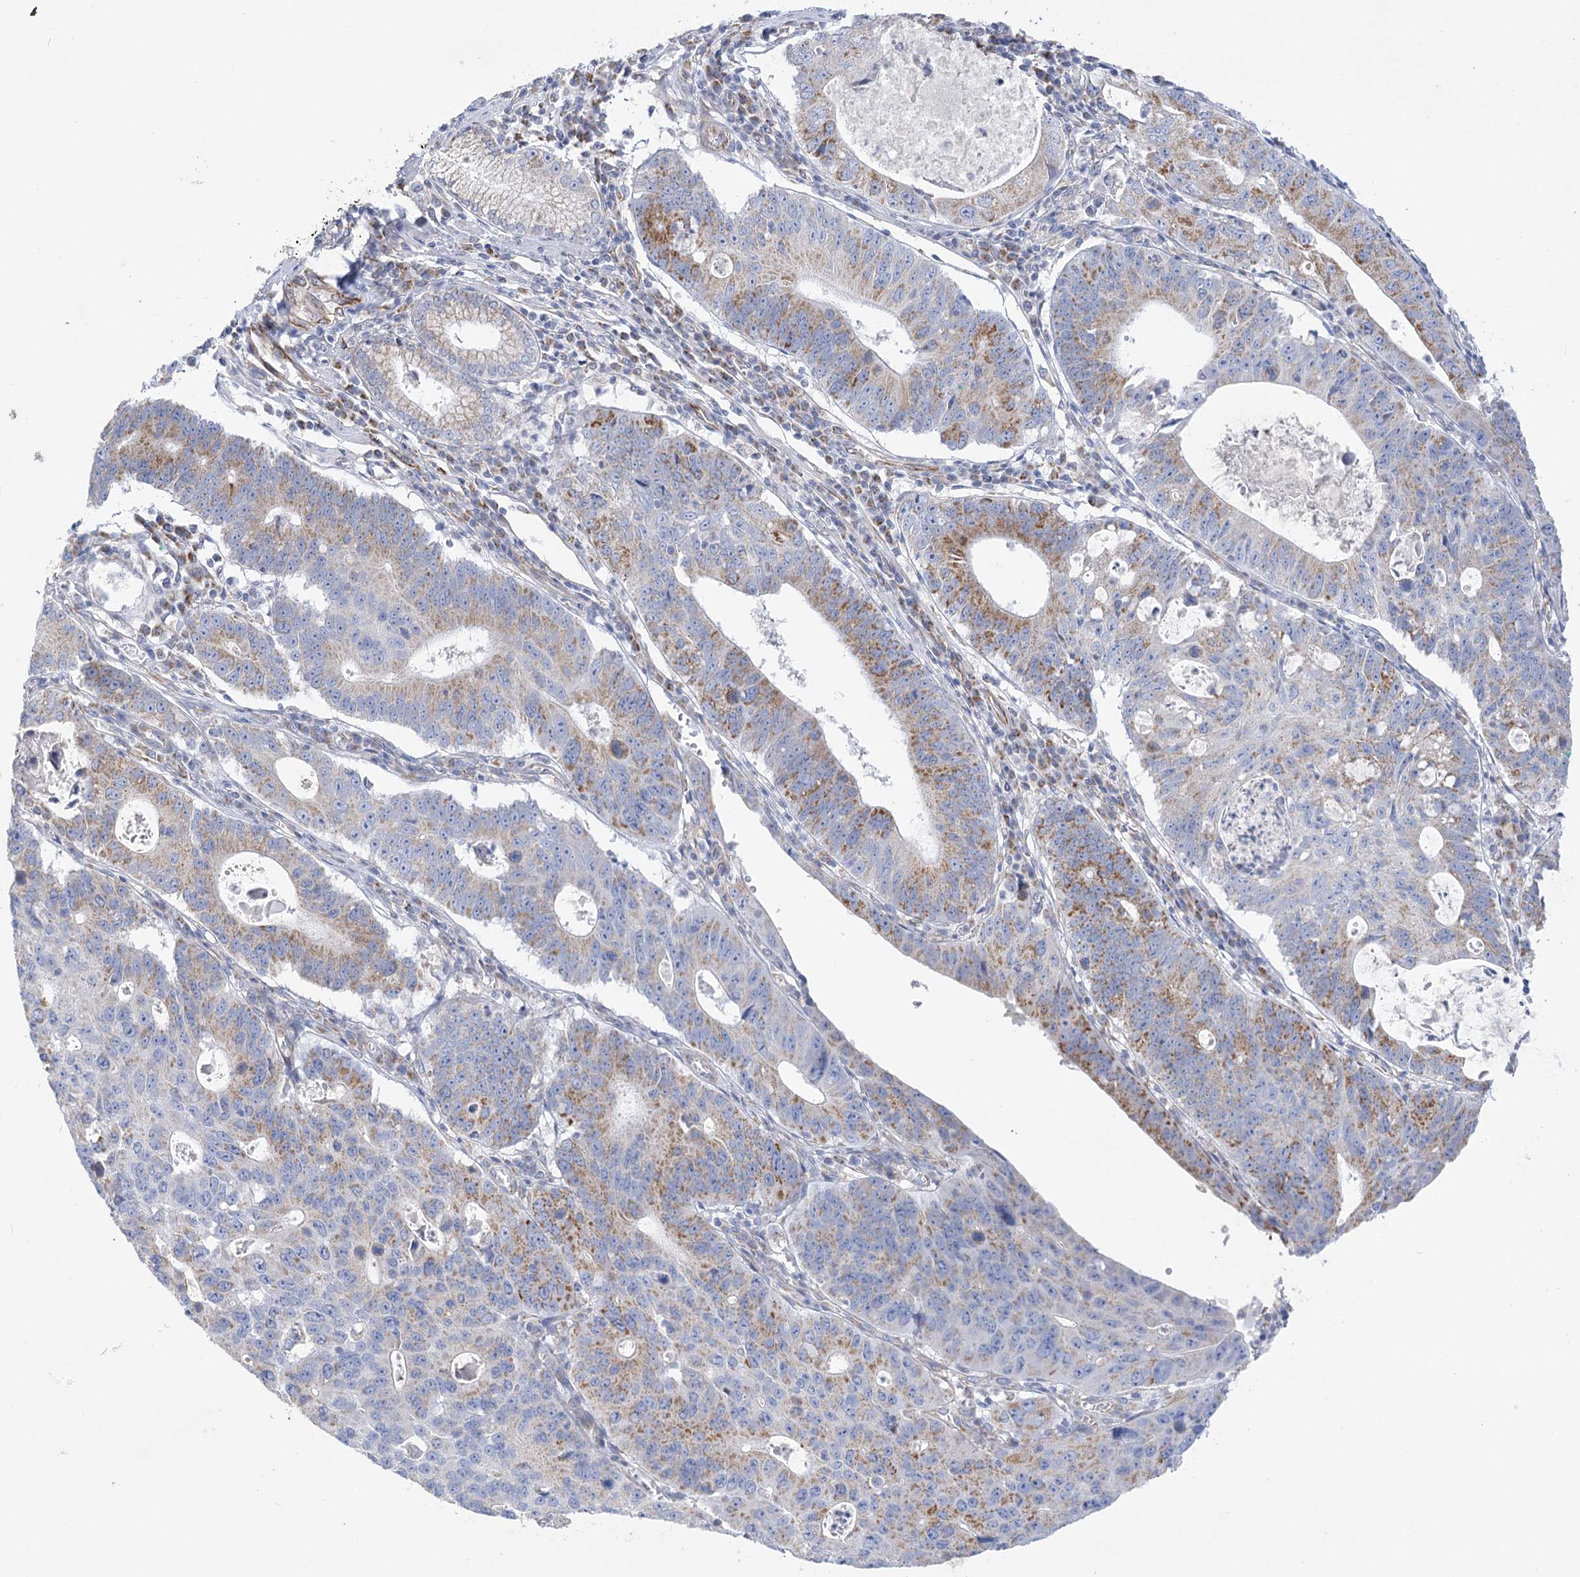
{"staining": {"intensity": "moderate", "quantity": "<25%", "location": "cytoplasmic/membranous"}, "tissue": "stomach cancer", "cell_type": "Tumor cells", "image_type": "cancer", "snomed": [{"axis": "morphology", "description": "Adenocarcinoma, NOS"}, {"axis": "topography", "description": "Stomach"}], "caption": "Moderate cytoplasmic/membranous positivity is appreciated in approximately <25% of tumor cells in stomach cancer.", "gene": "DHTKD1", "patient": {"sex": "male", "age": 59}}